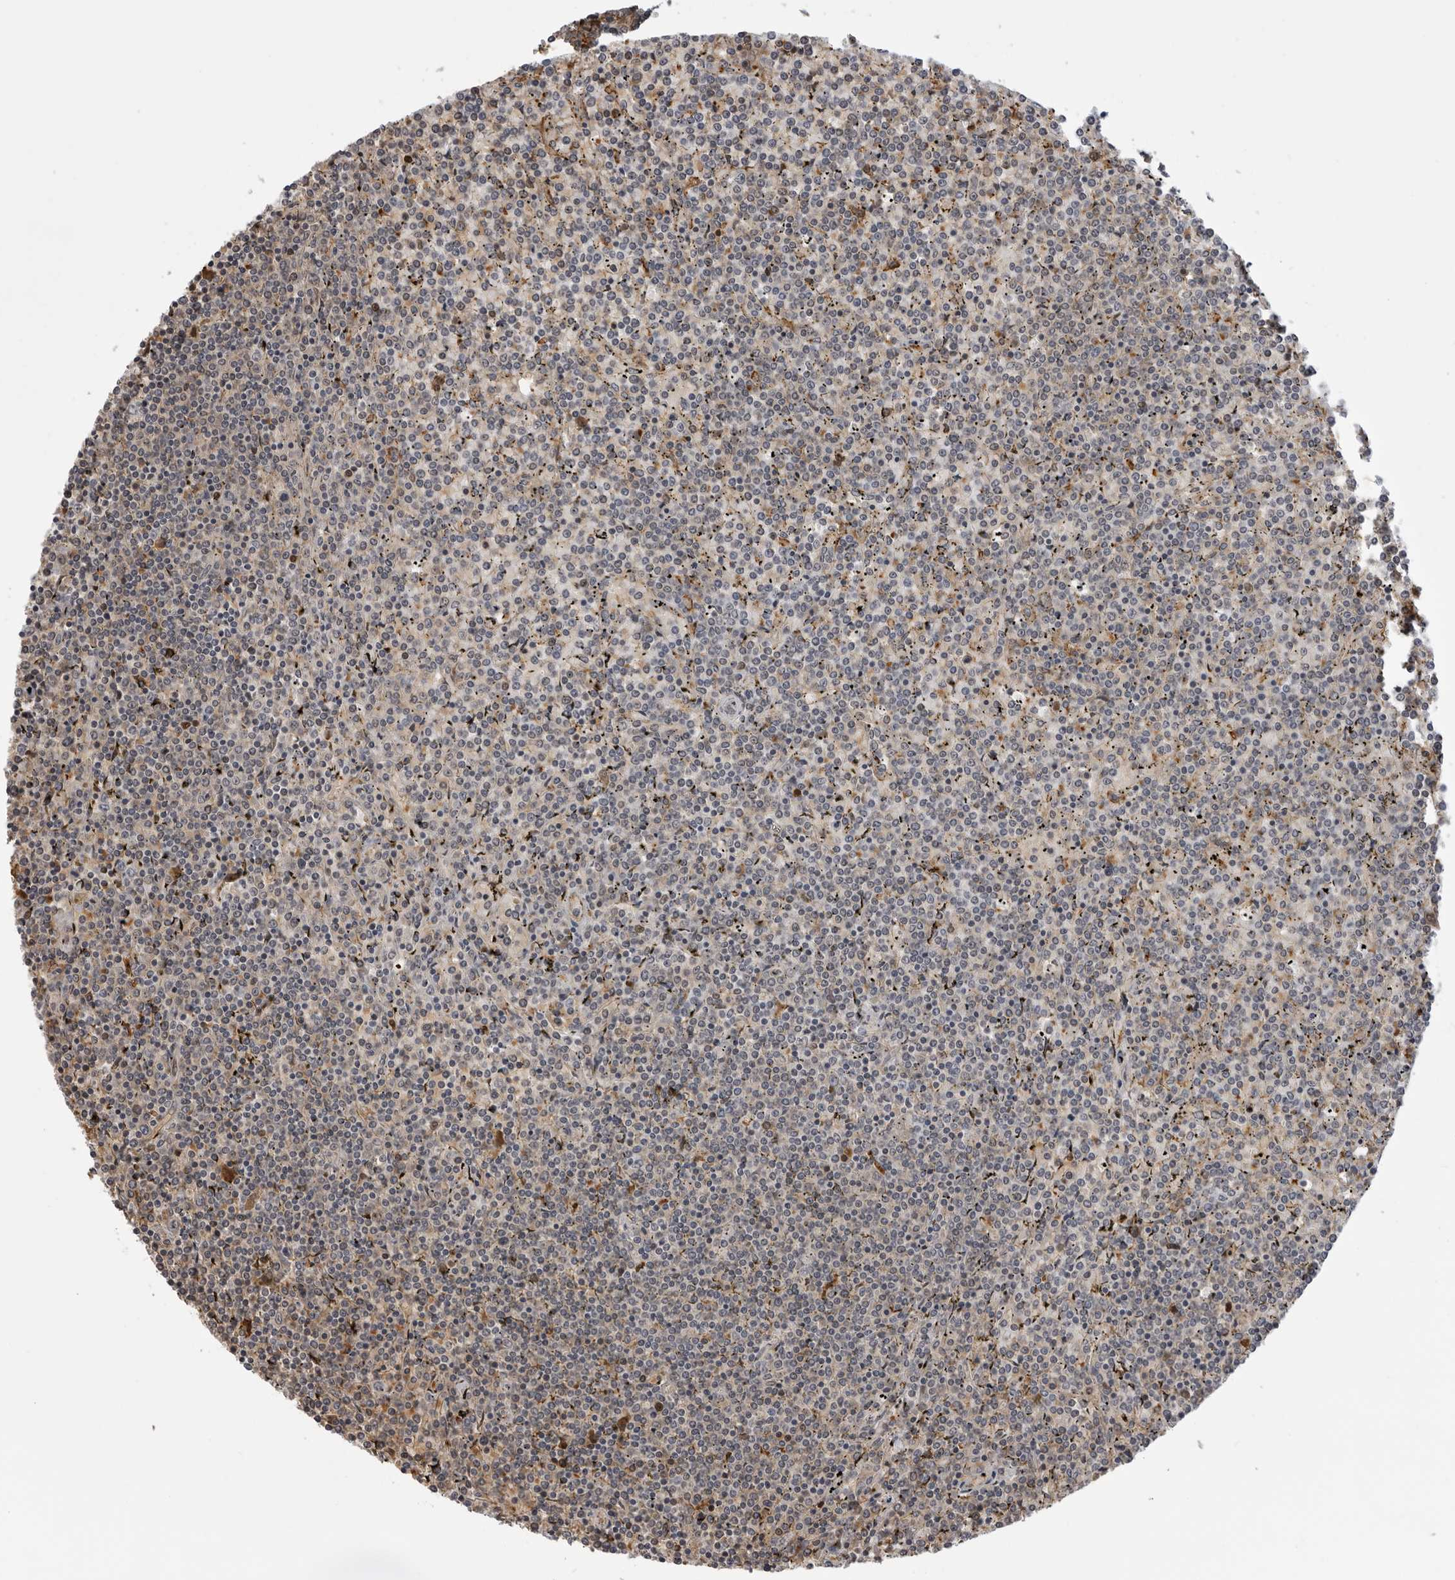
{"staining": {"intensity": "negative", "quantity": "none", "location": "none"}, "tissue": "lymphoma", "cell_type": "Tumor cells", "image_type": "cancer", "snomed": [{"axis": "morphology", "description": "Malignant lymphoma, non-Hodgkin's type, Low grade"}, {"axis": "topography", "description": "Spleen"}], "caption": "Immunohistochemistry (IHC) histopathology image of neoplastic tissue: human lymphoma stained with DAB (3,3'-diaminobenzidine) displays no significant protein expression in tumor cells.", "gene": "PLEKHF2", "patient": {"sex": "female", "age": 19}}